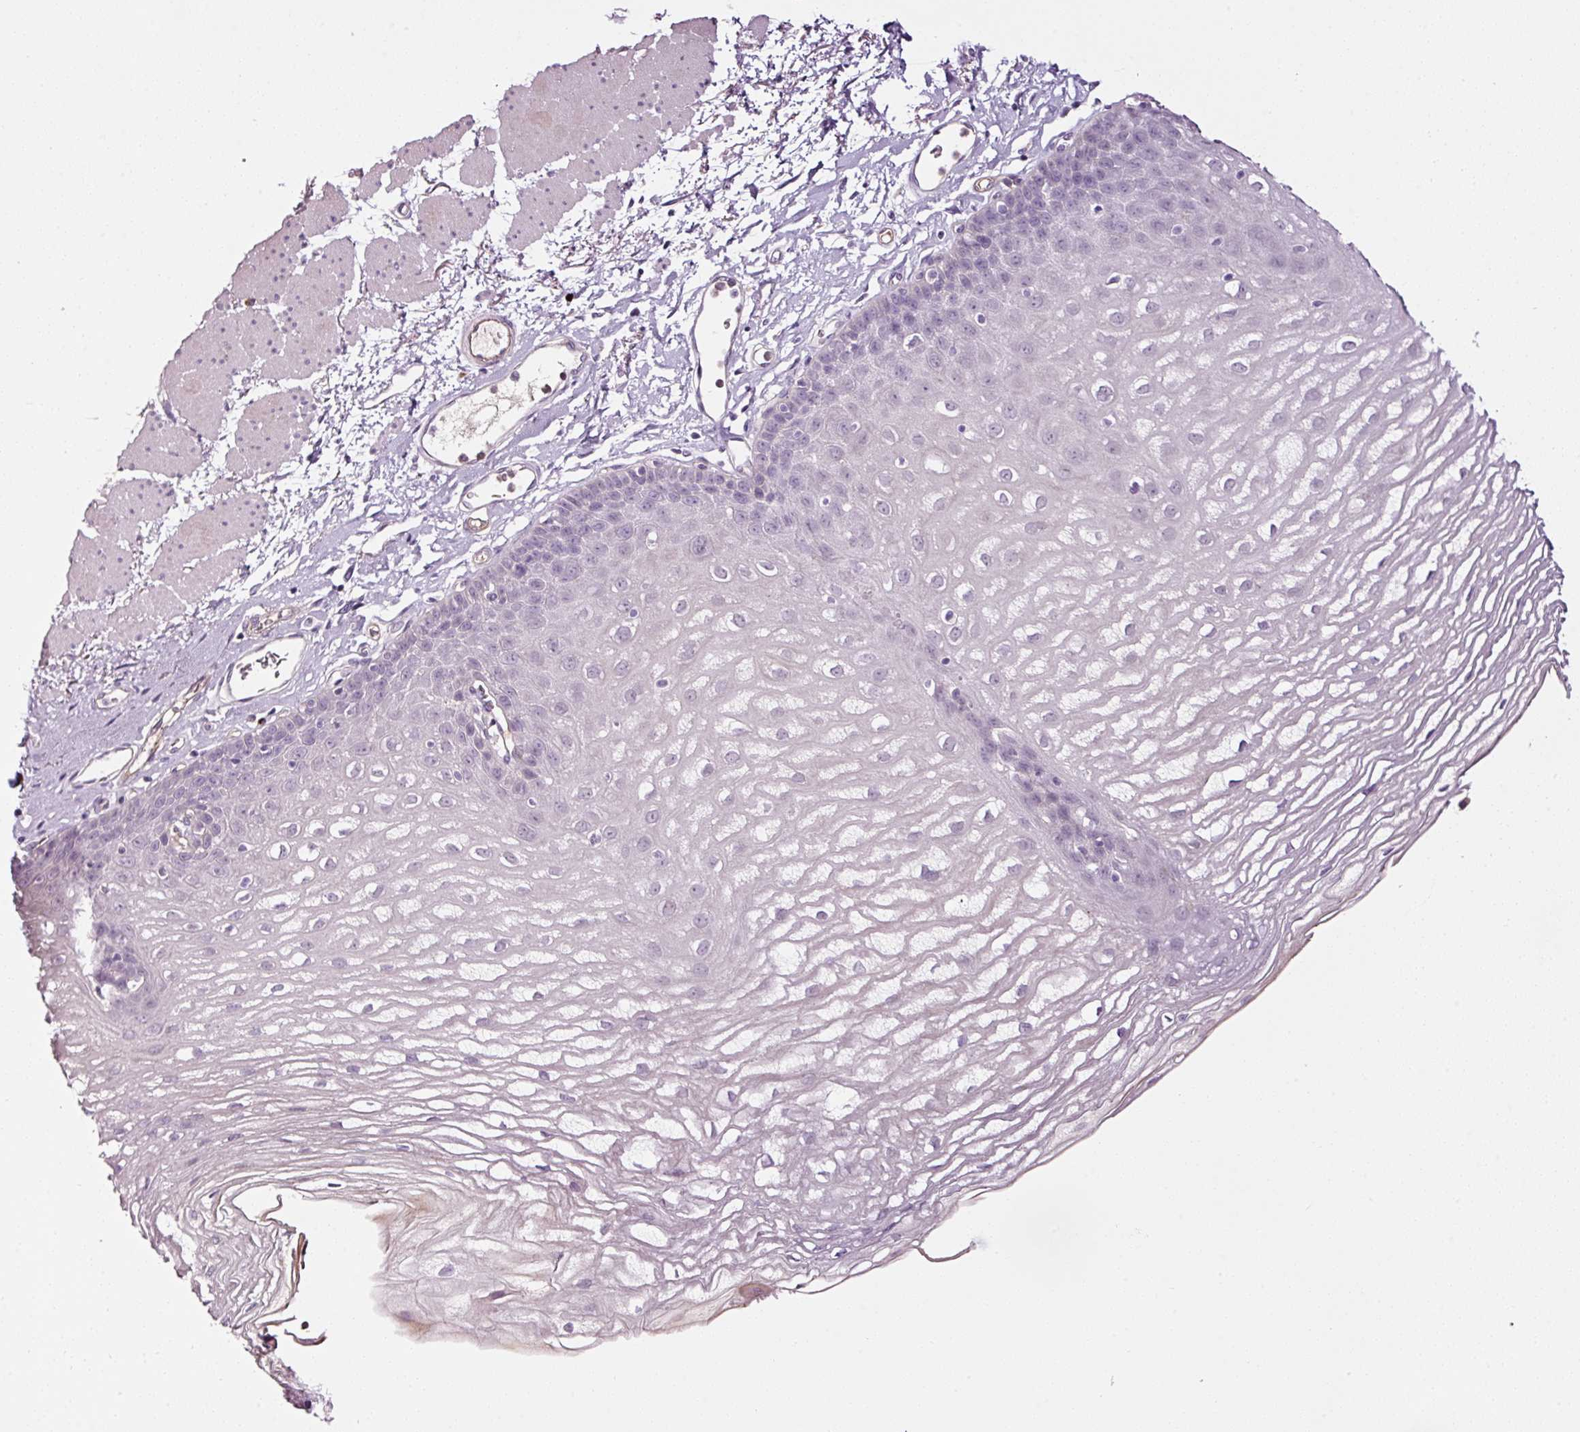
{"staining": {"intensity": "negative", "quantity": "none", "location": "none"}, "tissue": "esophagus", "cell_type": "Squamous epithelial cells", "image_type": "normal", "snomed": [{"axis": "morphology", "description": "Normal tissue, NOS"}, {"axis": "topography", "description": "Esophagus"}], "caption": "DAB immunohistochemical staining of benign esophagus shows no significant positivity in squamous epithelial cells. The staining is performed using DAB (3,3'-diaminobenzidine) brown chromogen with nuclei counter-stained in using hematoxylin.", "gene": "ABCB4", "patient": {"sex": "female", "age": 81}}